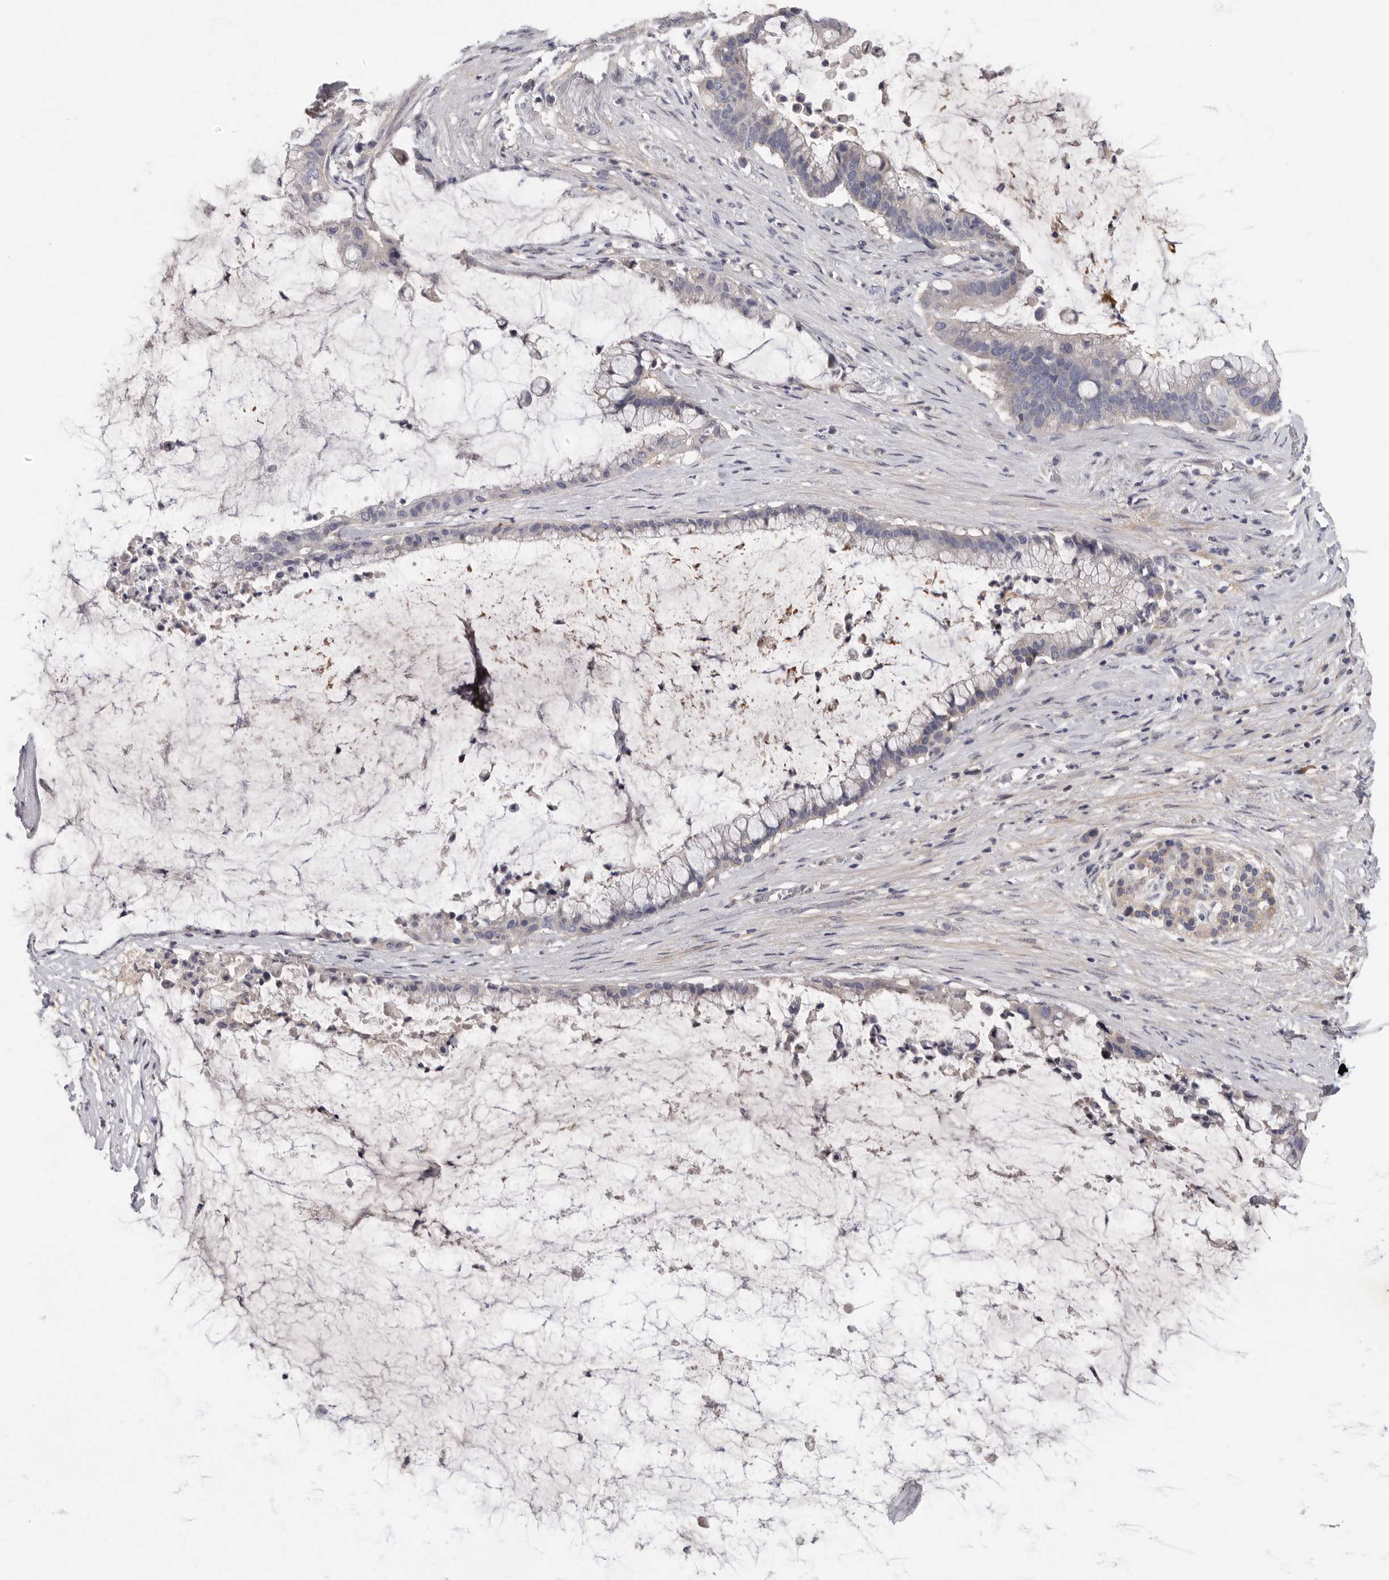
{"staining": {"intensity": "negative", "quantity": "none", "location": "none"}, "tissue": "pancreatic cancer", "cell_type": "Tumor cells", "image_type": "cancer", "snomed": [{"axis": "morphology", "description": "Adenocarcinoma, NOS"}, {"axis": "topography", "description": "Pancreas"}], "caption": "Immunohistochemical staining of pancreatic cancer (adenocarcinoma) shows no significant expression in tumor cells.", "gene": "SDC3", "patient": {"sex": "male", "age": 41}}